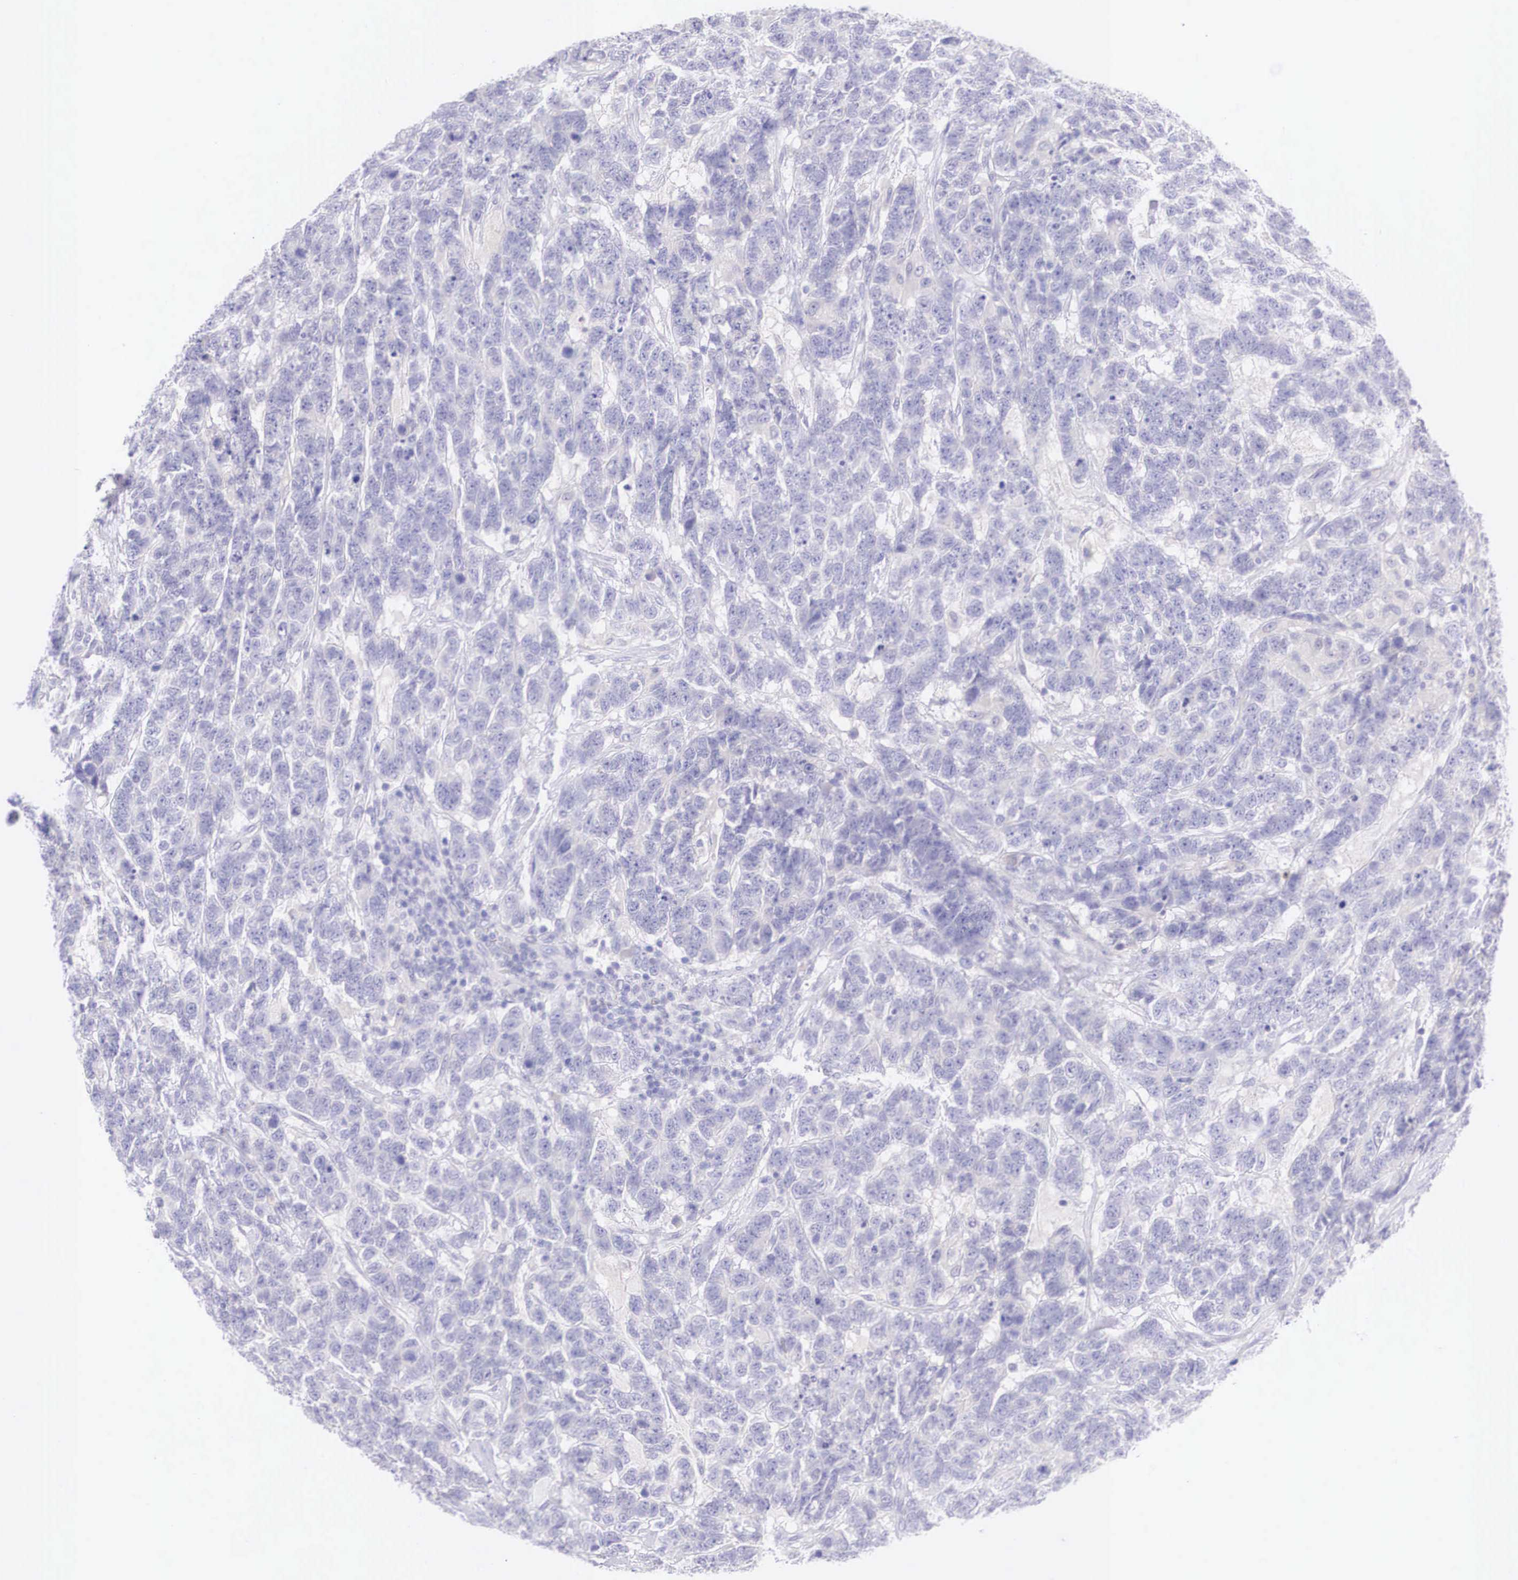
{"staining": {"intensity": "negative", "quantity": "none", "location": "none"}, "tissue": "testis cancer", "cell_type": "Tumor cells", "image_type": "cancer", "snomed": [{"axis": "morphology", "description": "Carcinoma, Embryonal, NOS"}, {"axis": "topography", "description": "Testis"}], "caption": "This is an immunohistochemistry micrograph of testis cancer (embryonal carcinoma). There is no positivity in tumor cells.", "gene": "BCL6", "patient": {"sex": "male", "age": 26}}